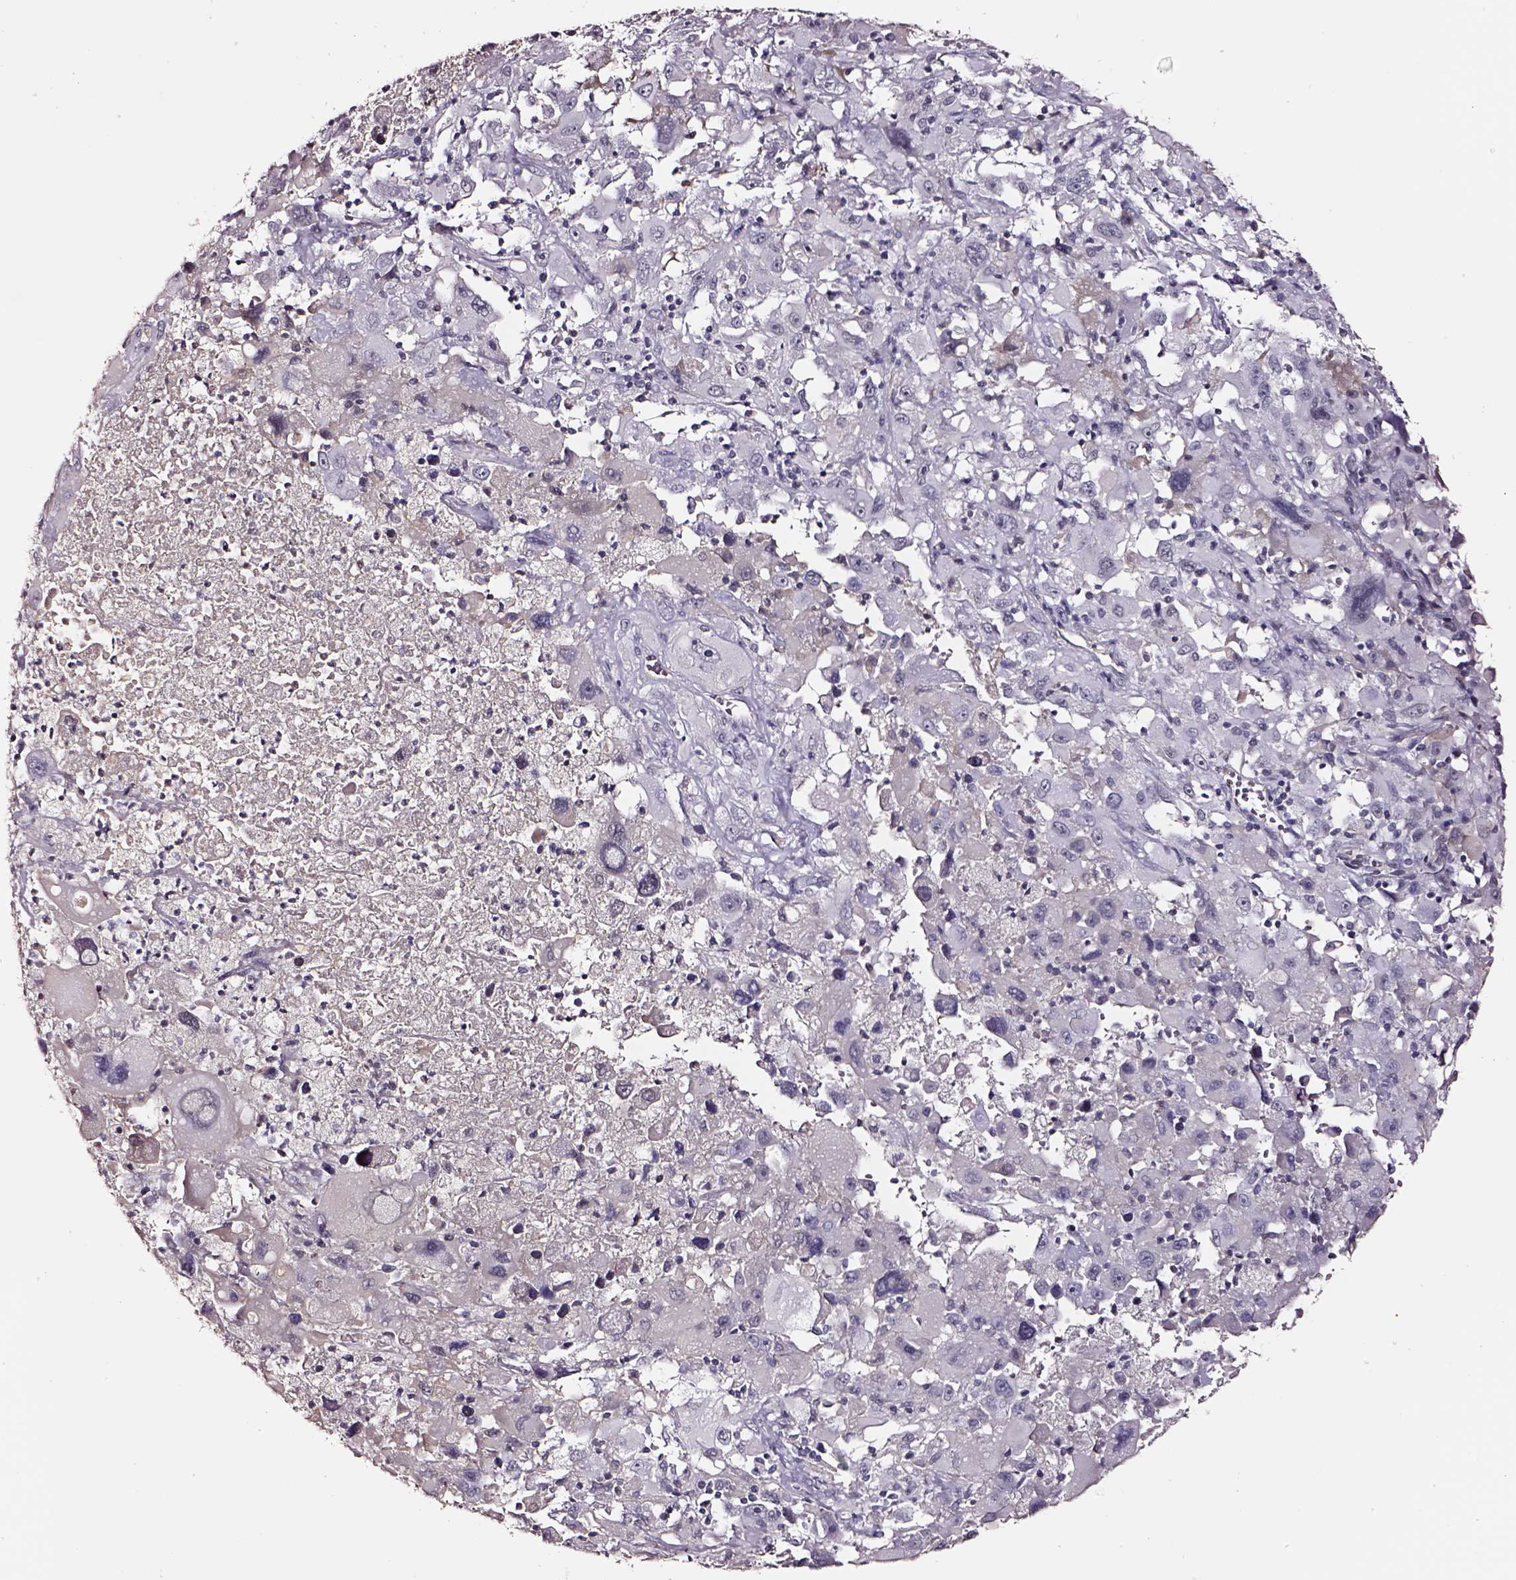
{"staining": {"intensity": "negative", "quantity": "none", "location": "none"}, "tissue": "melanoma", "cell_type": "Tumor cells", "image_type": "cancer", "snomed": [{"axis": "morphology", "description": "Malignant melanoma, Metastatic site"}, {"axis": "topography", "description": "Soft tissue"}], "caption": "IHC image of melanoma stained for a protein (brown), which shows no expression in tumor cells. (Stains: DAB immunohistochemistry with hematoxylin counter stain, Microscopy: brightfield microscopy at high magnification).", "gene": "SMIM17", "patient": {"sex": "male", "age": 50}}